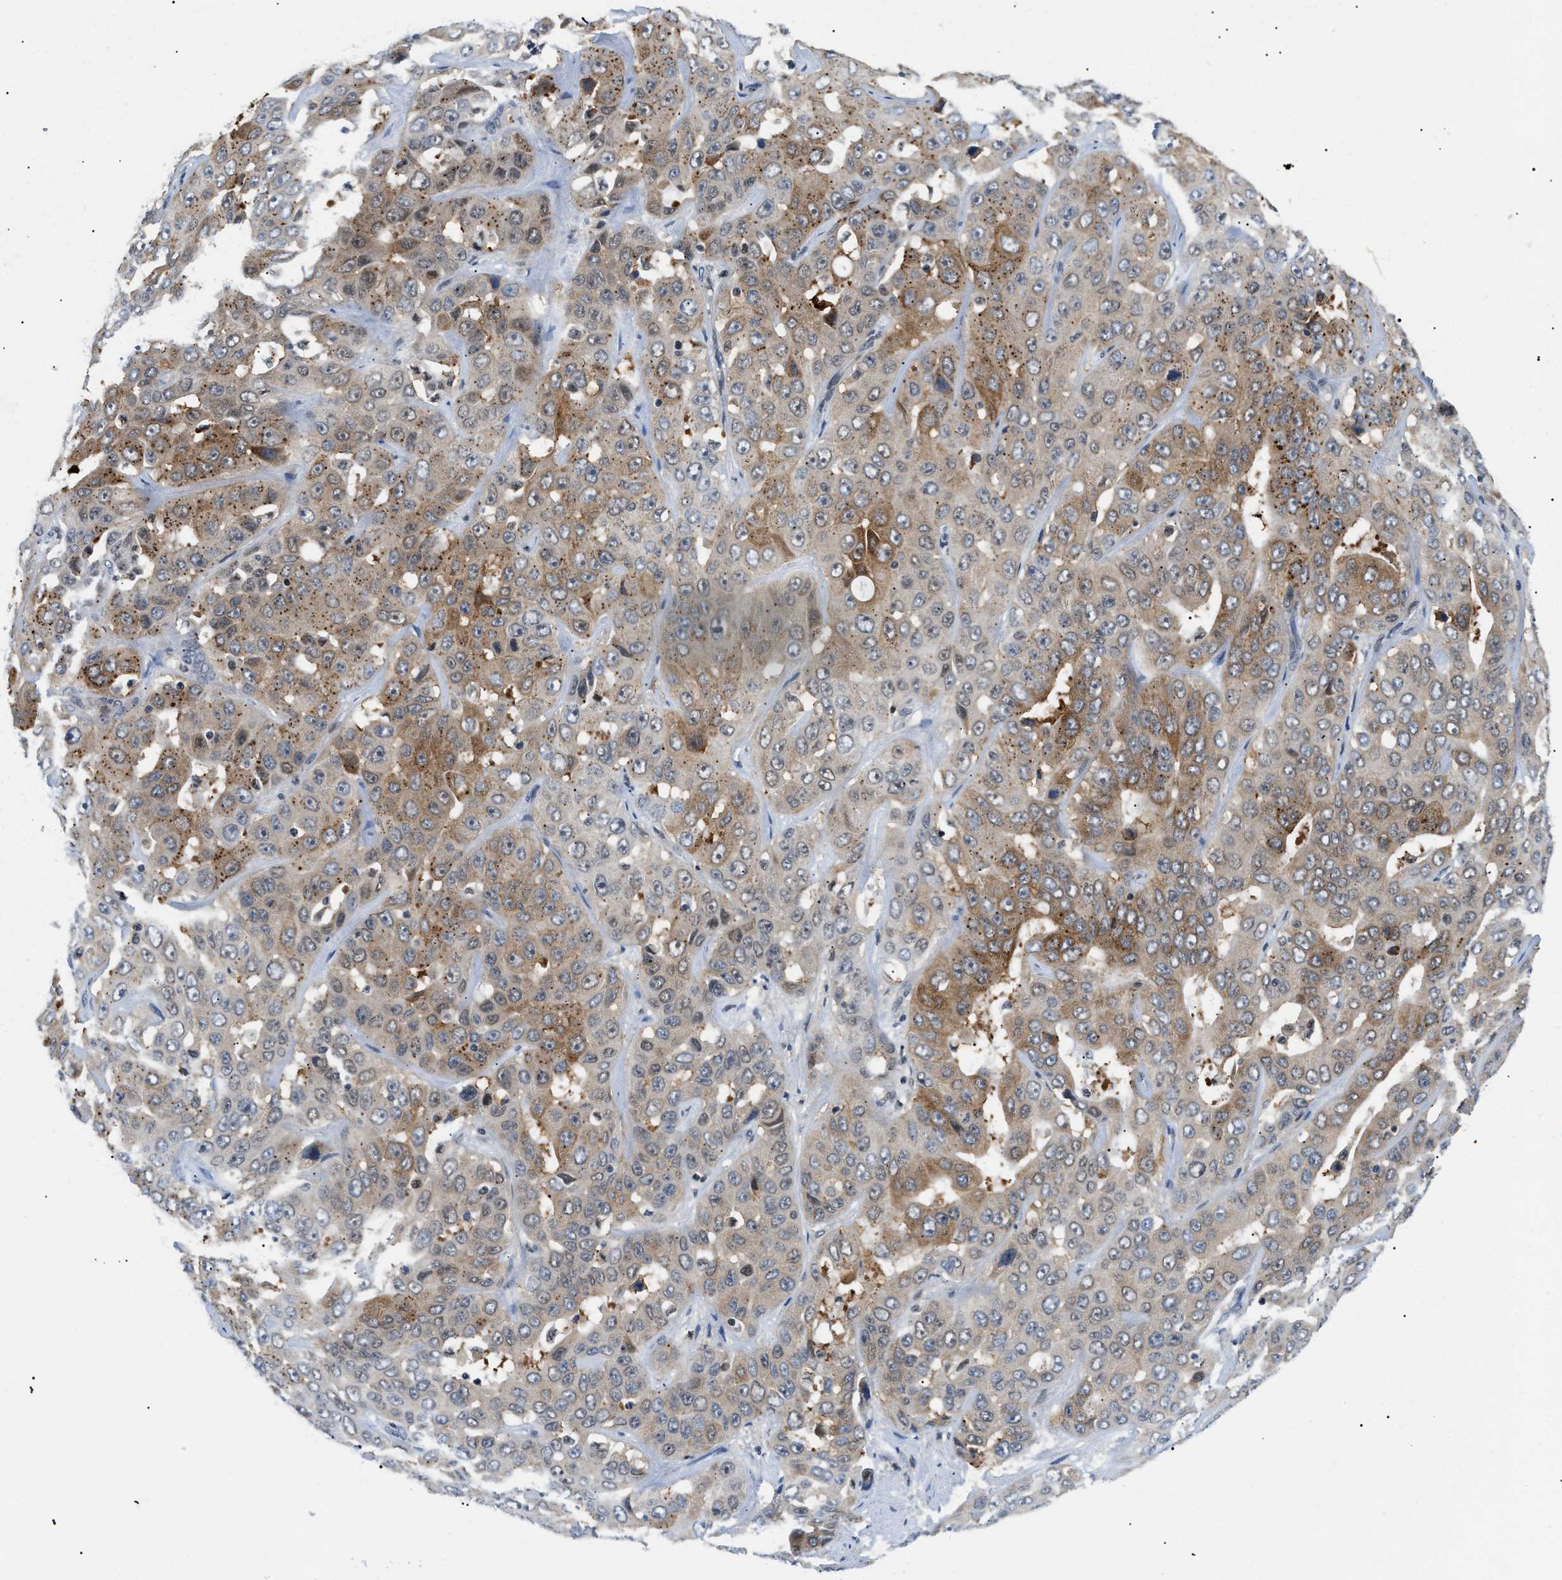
{"staining": {"intensity": "moderate", "quantity": ">75%", "location": "cytoplasmic/membranous,nuclear"}, "tissue": "liver cancer", "cell_type": "Tumor cells", "image_type": "cancer", "snomed": [{"axis": "morphology", "description": "Cholangiocarcinoma"}, {"axis": "topography", "description": "Liver"}], "caption": "The immunohistochemical stain highlights moderate cytoplasmic/membranous and nuclear positivity in tumor cells of liver cancer tissue. (IHC, brightfield microscopy, high magnification).", "gene": "RBM15", "patient": {"sex": "female", "age": 52}}